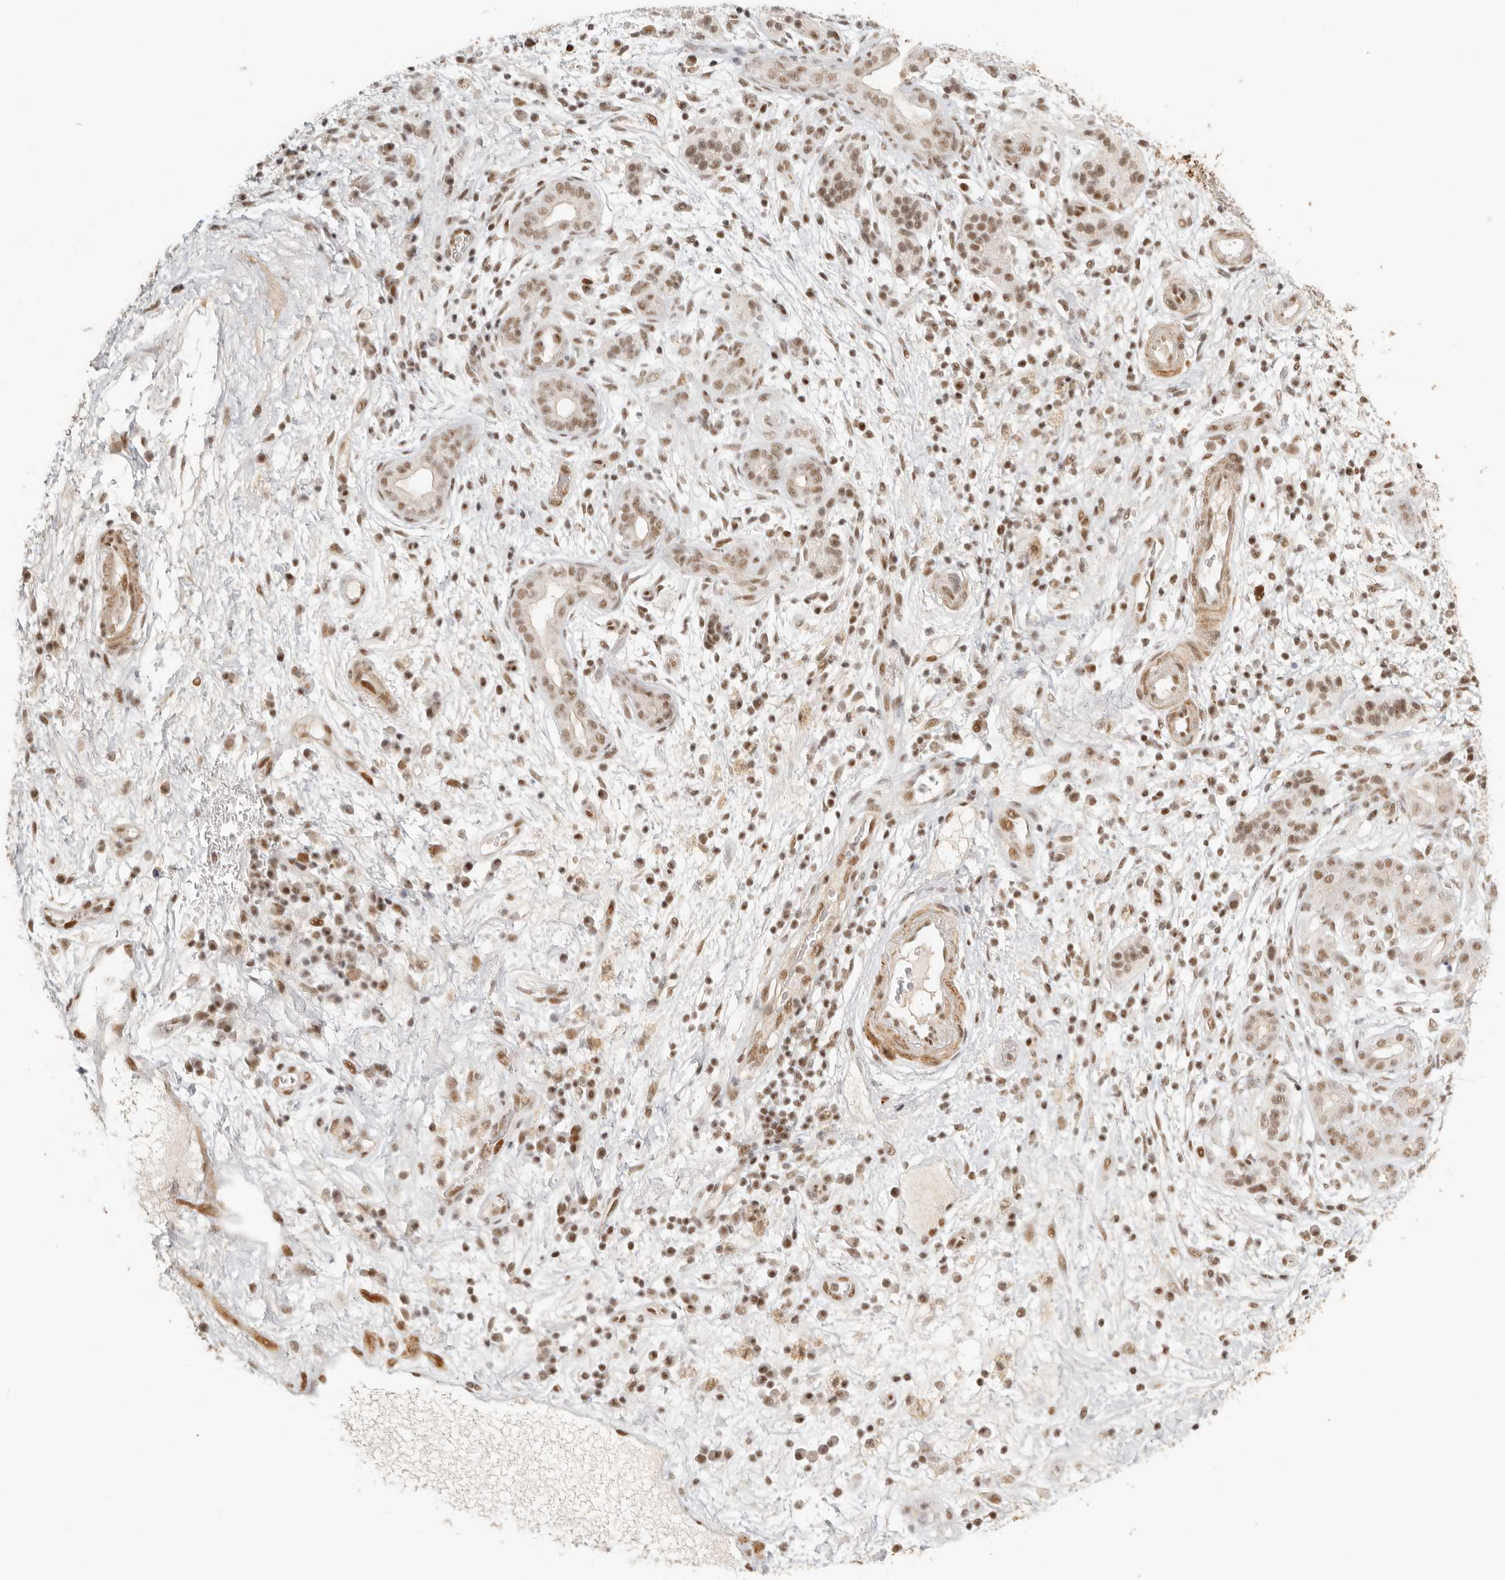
{"staining": {"intensity": "moderate", "quantity": ">75%", "location": "nuclear"}, "tissue": "pancreatic cancer", "cell_type": "Tumor cells", "image_type": "cancer", "snomed": [{"axis": "morphology", "description": "Adenocarcinoma, NOS"}, {"axis": "topography", "description": "Pancreas"}], "caption": "High-magnification brightfield microscopy of pancreatic adenocarcinoma stained with DAB (3,3'-diaminobenzidine) (brown) and counterstained with hematoxylin (blue). tumor cells exhibit moderate nuclear positivity is present in about>75% of cells.", "gene": "GABPA", "patient": {"sex": "male", "age": 78}}